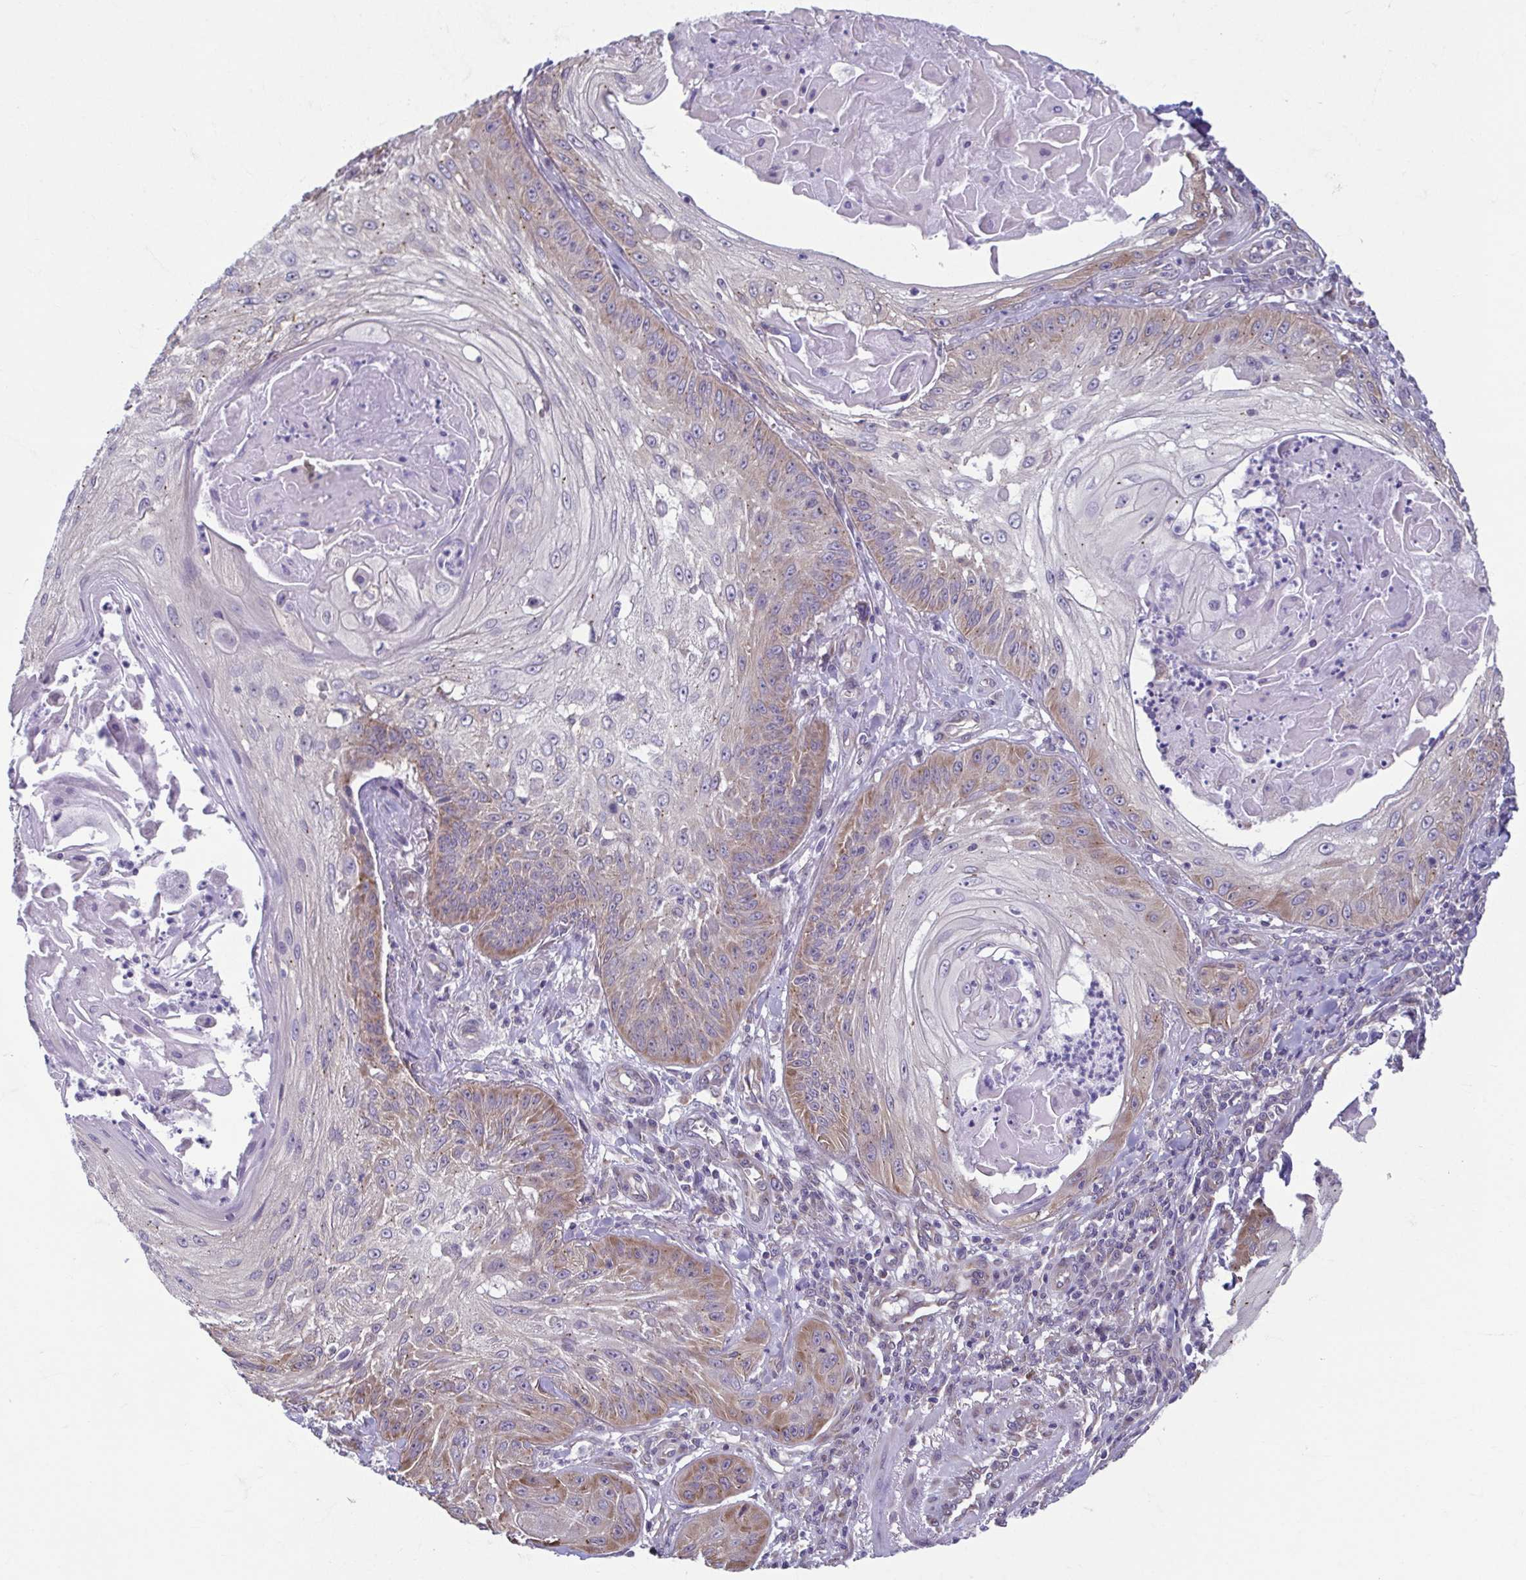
{"staining": {"intensity": "moderate", "quantity": "25%-75%", "location": "cytoplasmic/membranous"}, "tissue": "skin cancer", "cell_type": "Tumor cells", "image_type": "cancer", "snomed": [{"axis": "morphology", "description": "Squamous cell carcinoma, NOS"}, {"axis": "topography", "description": "Skin"}], "caption": "This histopathology image exhibits IHC staining of skin cancer (squamous cell carcinoma), with medium moderate cytoplasmic/membranous positivity in approximately 25%-75% of tumor cells.", "gene": "TMEM108", "patient": {"sex": "male", "age": 70}}